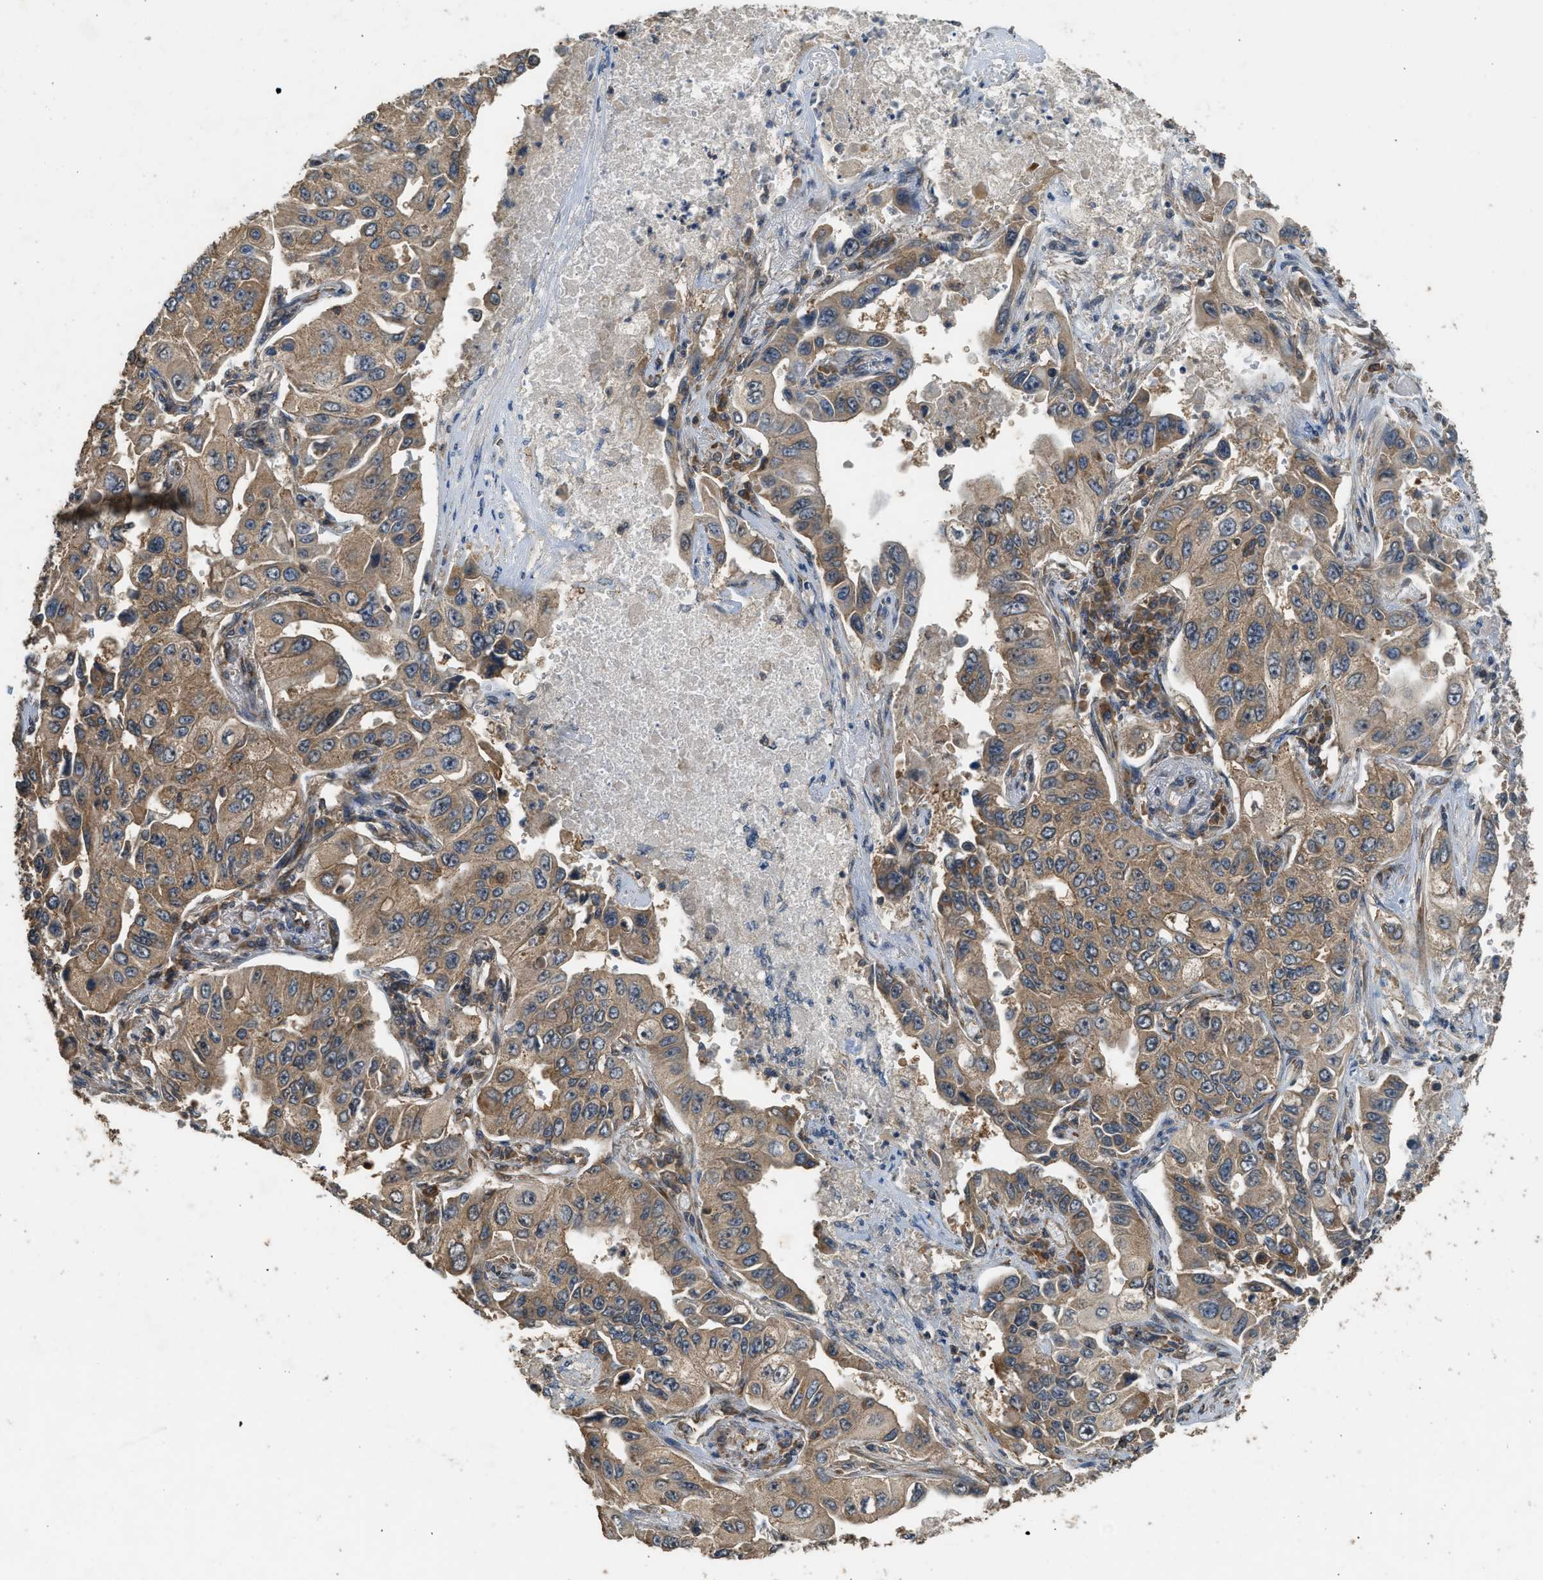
{"staining": {"intensity": "moderate", "quantity": ">75%", "location": "cytoplasmic/membranous"}, "tissue": "lung cancer", "cell_type": "Tumor cells", "image_type": "cancer", "snomed": [{"axis": "morphology", "description": "Adenocarcinoma, NOS"}, {"axis": "topography", "description": "Lung"}], "caption": "A photomicrograph of human adenocarcinoma (lung) stained for a protein displays moderate cytoplasmic/membranous brown staining in tumor cells.", "gene": "HIP1R", "patient": {"sex": "male", "age": 84}}